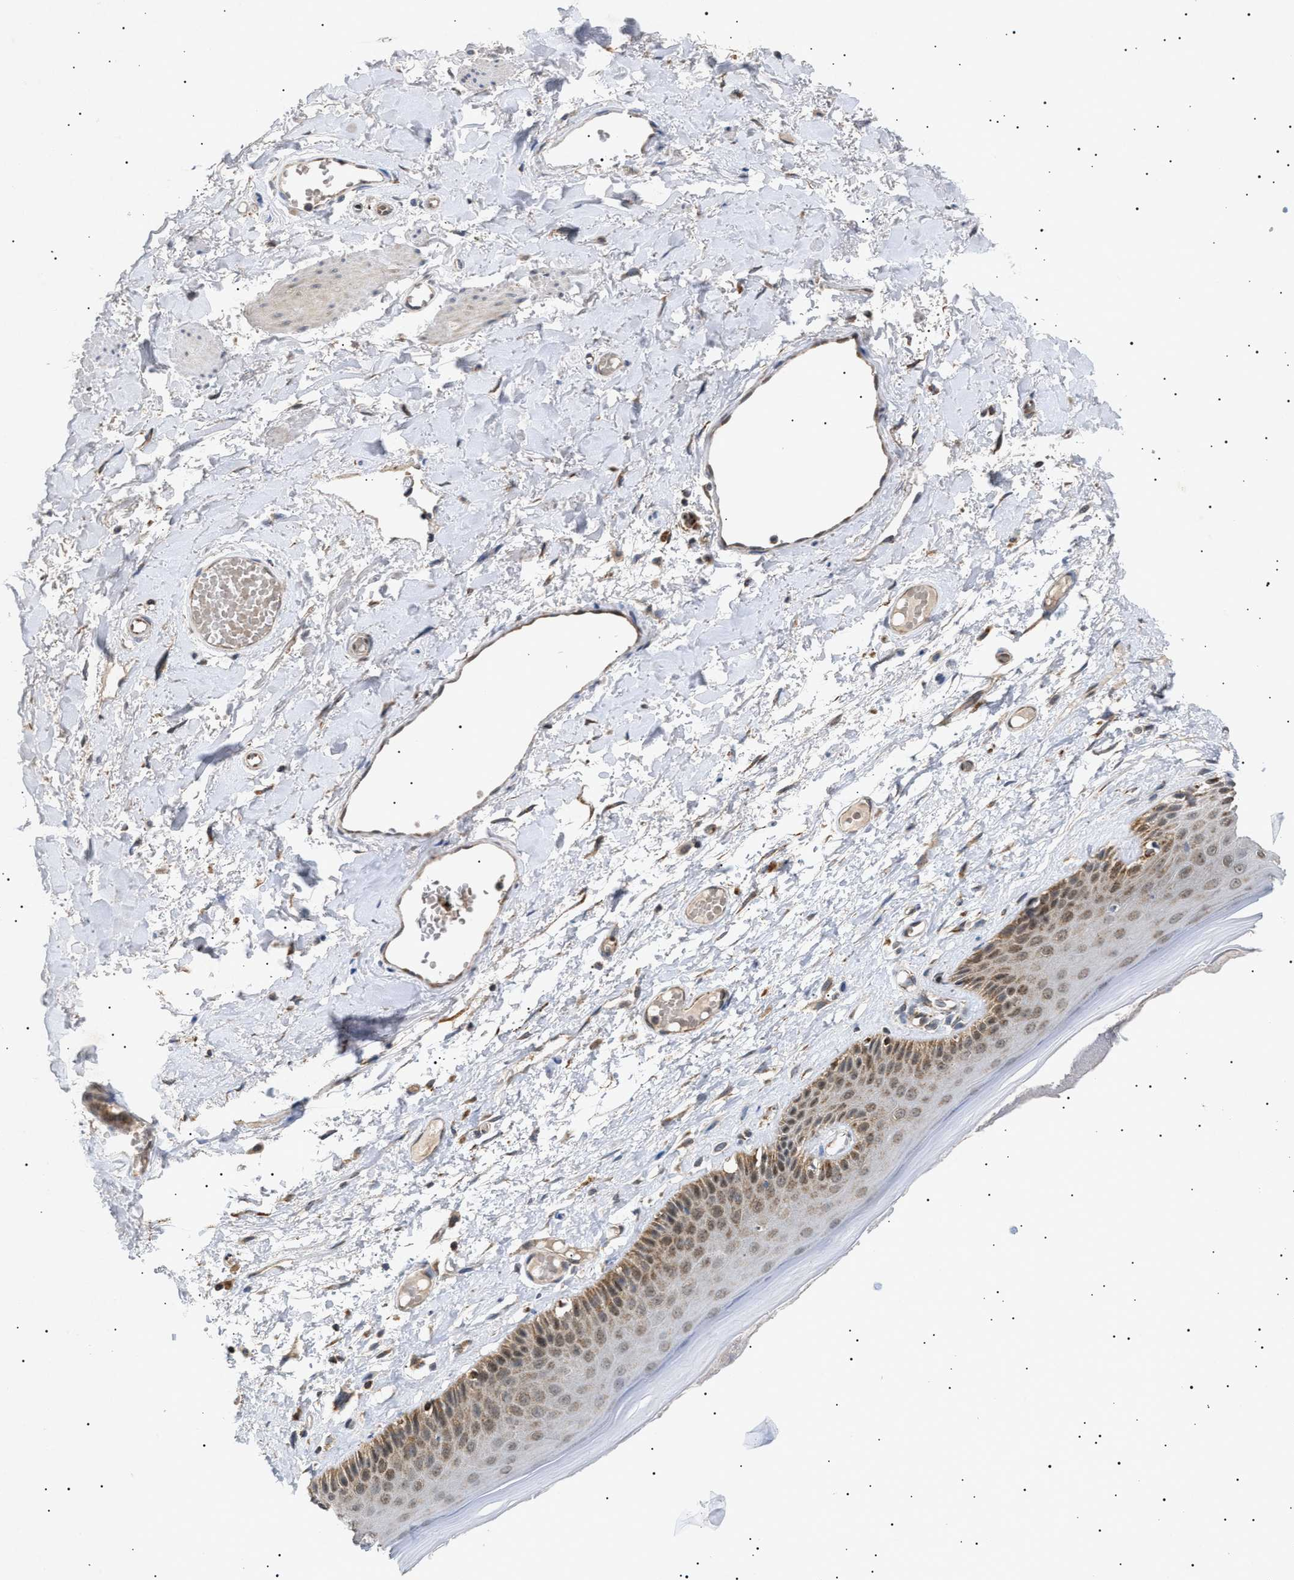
{"staining": {"intensity": "moderate", "quantity": "25%-75%", "location": "cytoplasmic/membranous"}, "tissue": "skin", "cell_type": "Epidermal cells", "image_type": "normal", "snomed": [{"axis": "morphology", "description": "Normal tissue, NOS"}, {"axis": "topography", "description": "Vulva"}], "caption": "A high-resolution photomicrograph shows immunohistochemistry (IHC) staining of normal skin, which shows moderate cytoplasmic/membranous positivity in approximately 25%-75% of epidermal cells. Immunohistochemistry (ihc) stains the protein in brown and the nuclei are stained blue.", "gene": "SIRT5", "patient": {"sex": "female", "age": 73}}